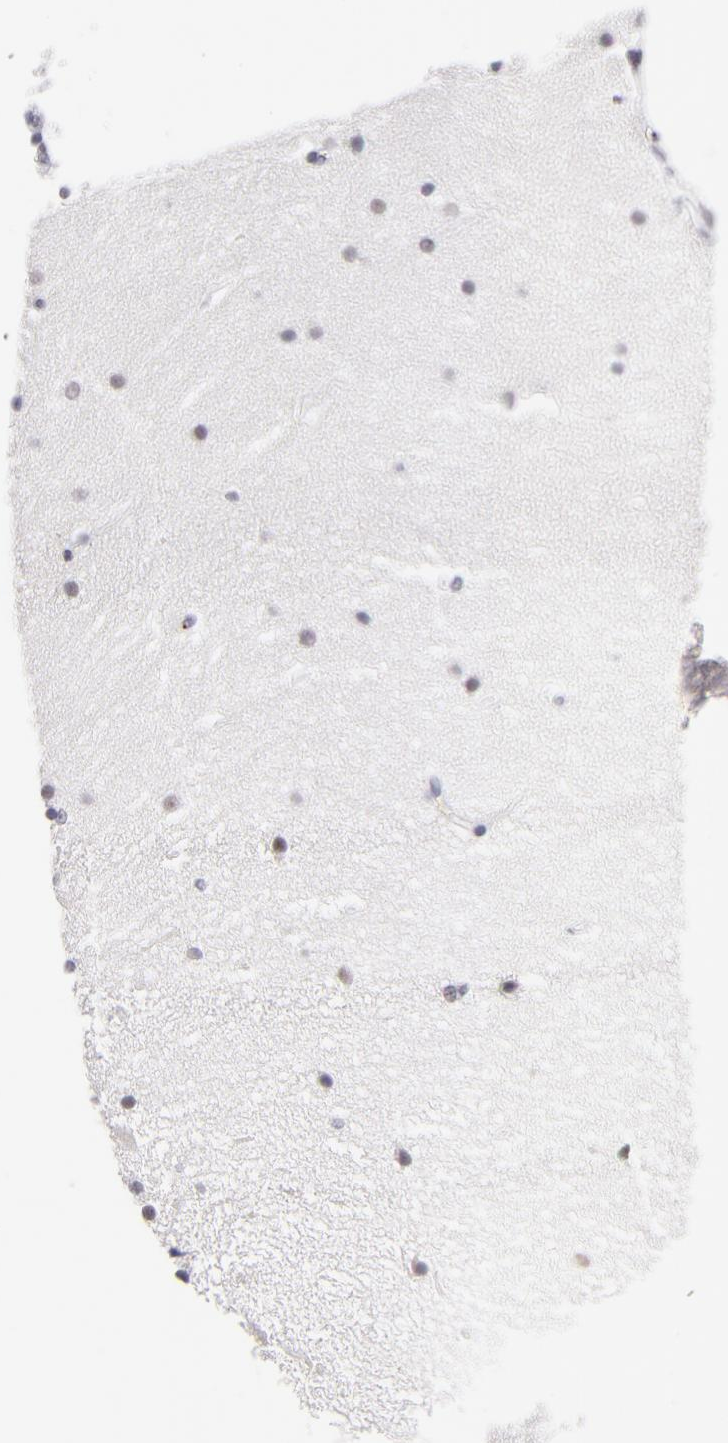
{"staining": {"intensity": "negative", "quantity": "none", "location": "none"}, "tissue": "cerebellum", "cell_type": "Cells in granular layer", "image_type": "normal", "snomed": [{"axis": "morphology", "description": "Normal tissue, NOS"}, {"axis": "topography", "description": "Cerebellum"}], "caption": "This is an immunohistochemistry image of benign cerebellum. There is no expression in cells in granular layer.", "gene": "TEX11", "patient": {"sex": "female", "age": 54}}